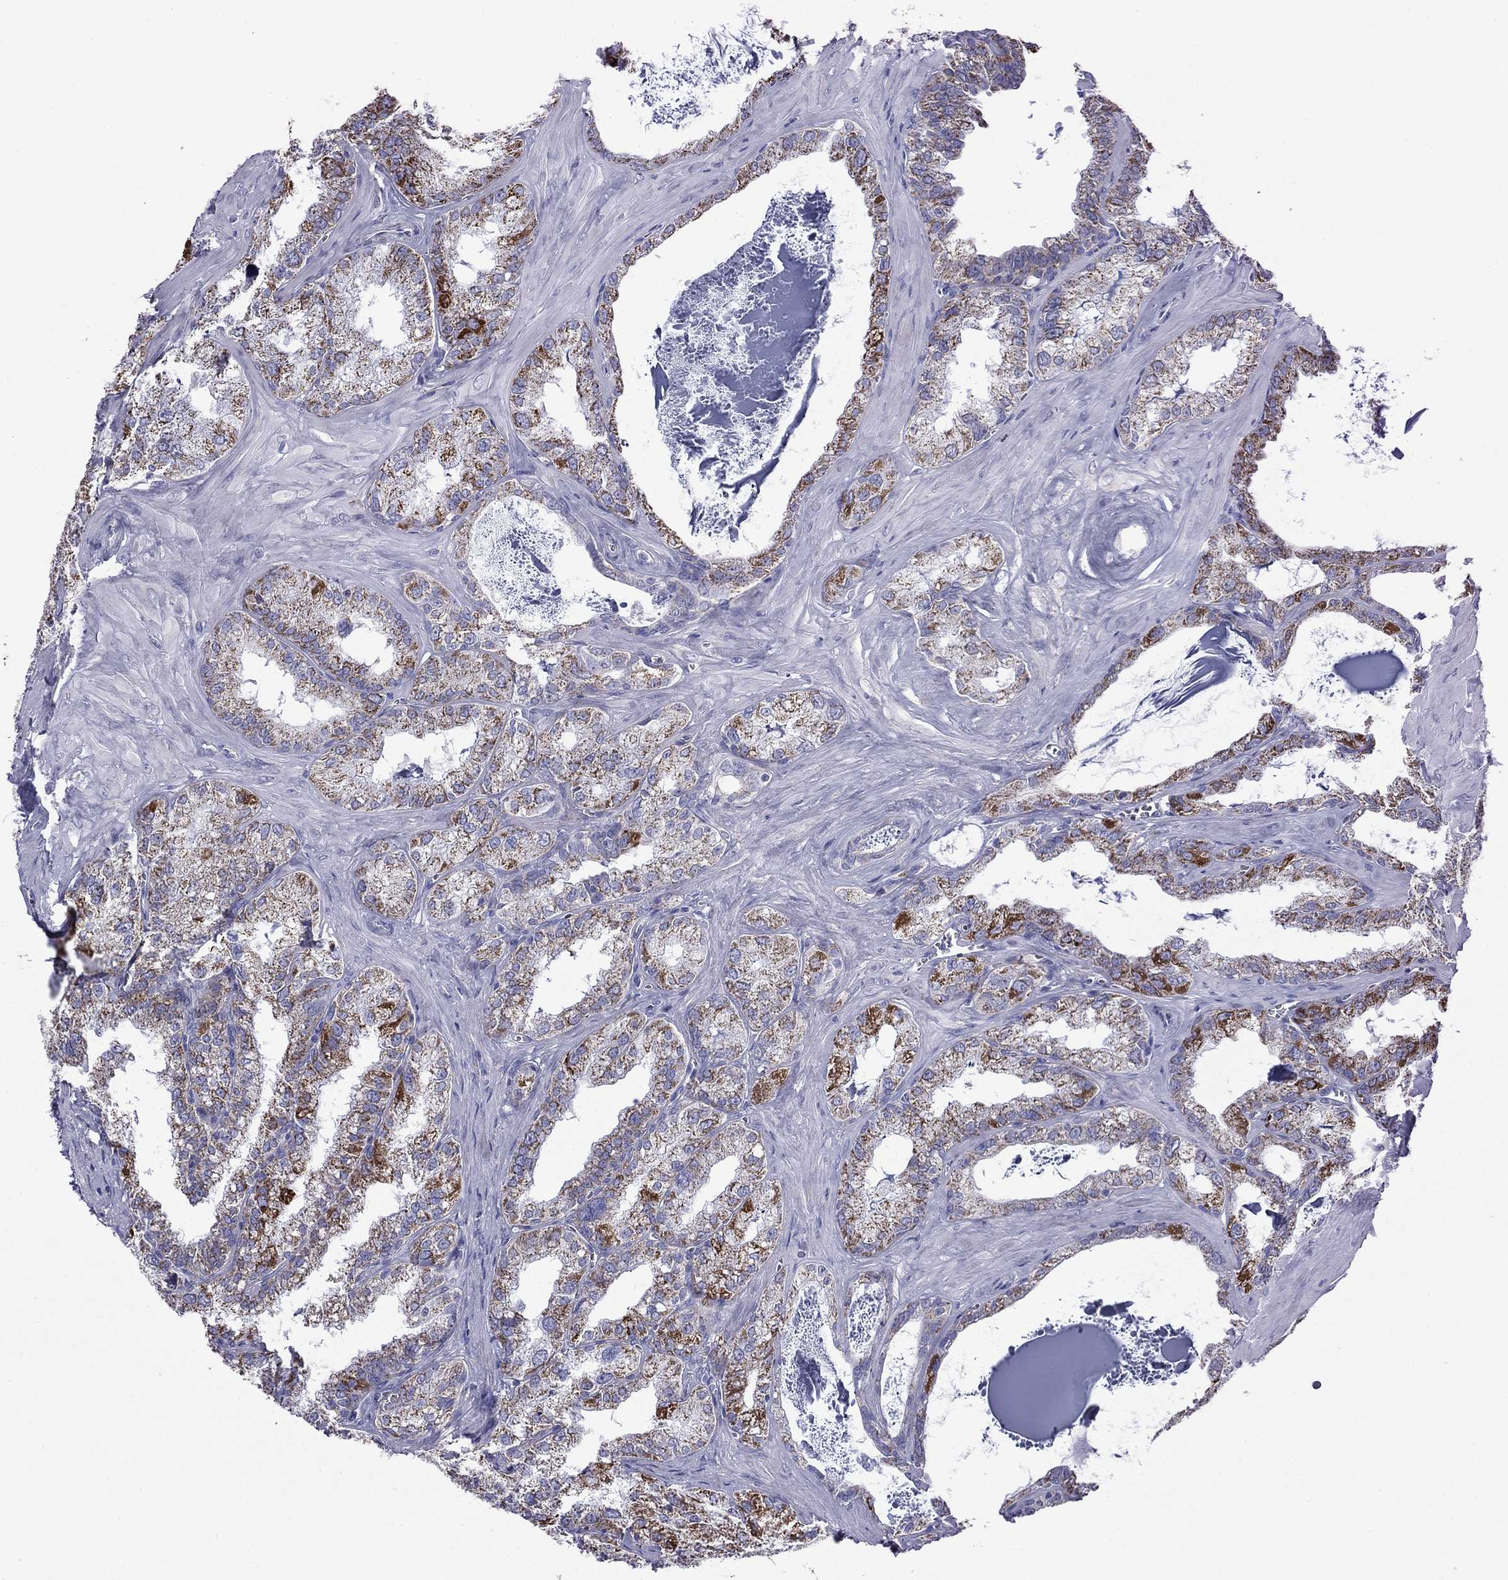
{"staining": {"intensity": "strong", "quantity": "25%-75%", "location": "cytoplasmic/membranous"}, "tissue": "seminal vesicle", "cell_type": "Glandular cells", "image_type": "normal", "snomed": [{"axis": "morphology", "description": "Normal tissue, NOS"}, {"axis": "topography", "description": "Seminal veicle"}], "caption": "Immunohistochemistry (IHC) (DAB (3,3'-diaminobenzidine)) staining of normal human seminal vesicle demonstrates strong cytoplasmic/membranous protein expression in about 25%-75% of glandular cells.", "gene": "ACADSB", "patient": {"sex": "male", "age": 57}}